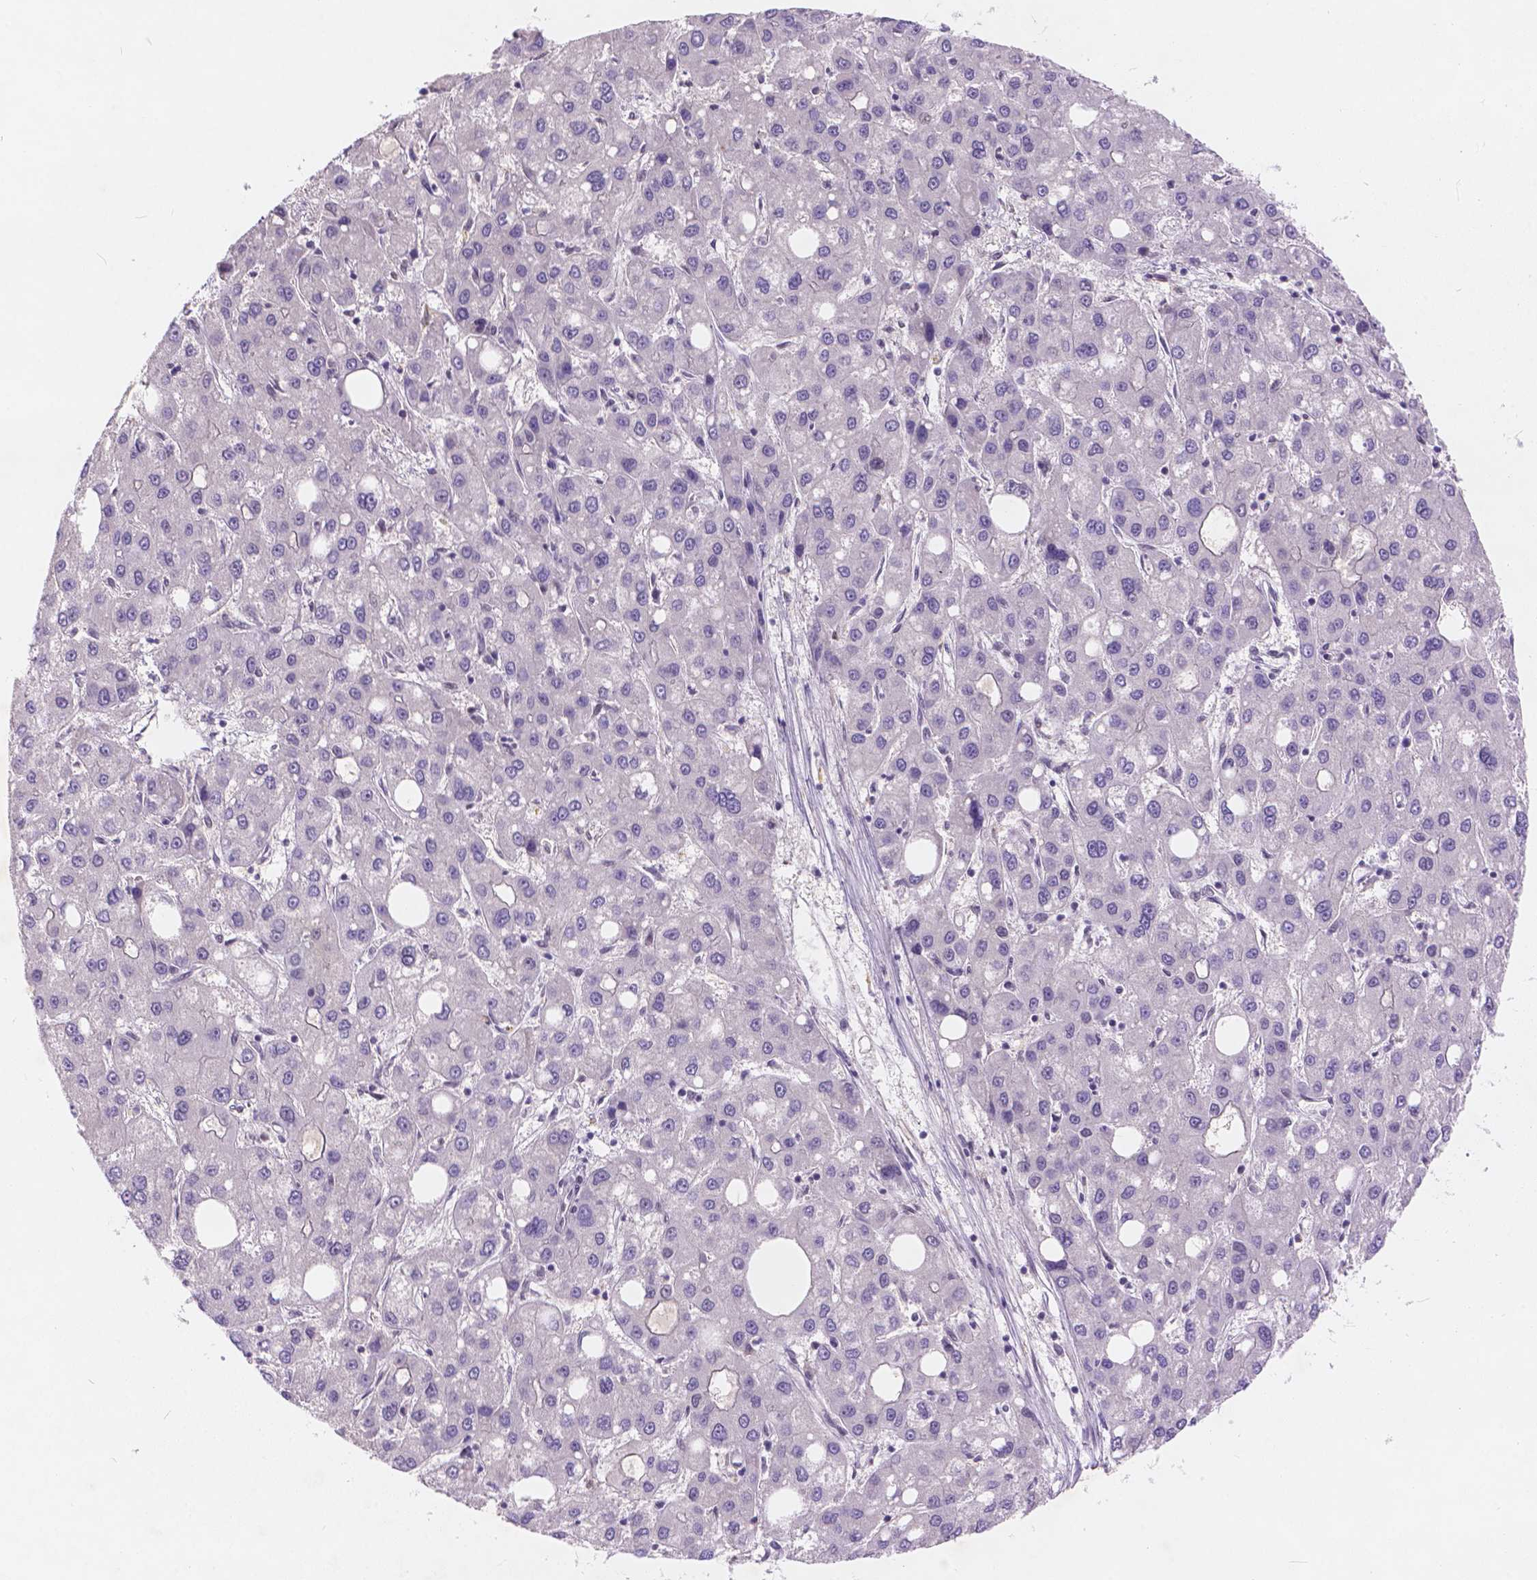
{"staining": {"intensity": "negative", "quantity": "none", "location": "none"}, "tissue": "liver cancer", "cell_type": "Tumor cells", "image_type": "cancer", "snomed": [{"axis": "morphology", "description": "Carcinoma, Hepatocellular, NOS"}, {"axis": "topography", "description": "Liver"}], "caption": "Image shows no significant protein positivity in tumor cells of liver cancer. (Brightfield microscopy of DAB IHC at high magnification).", "gene": "FAM53A", "patient": {"sex": "male", "age": 73}}